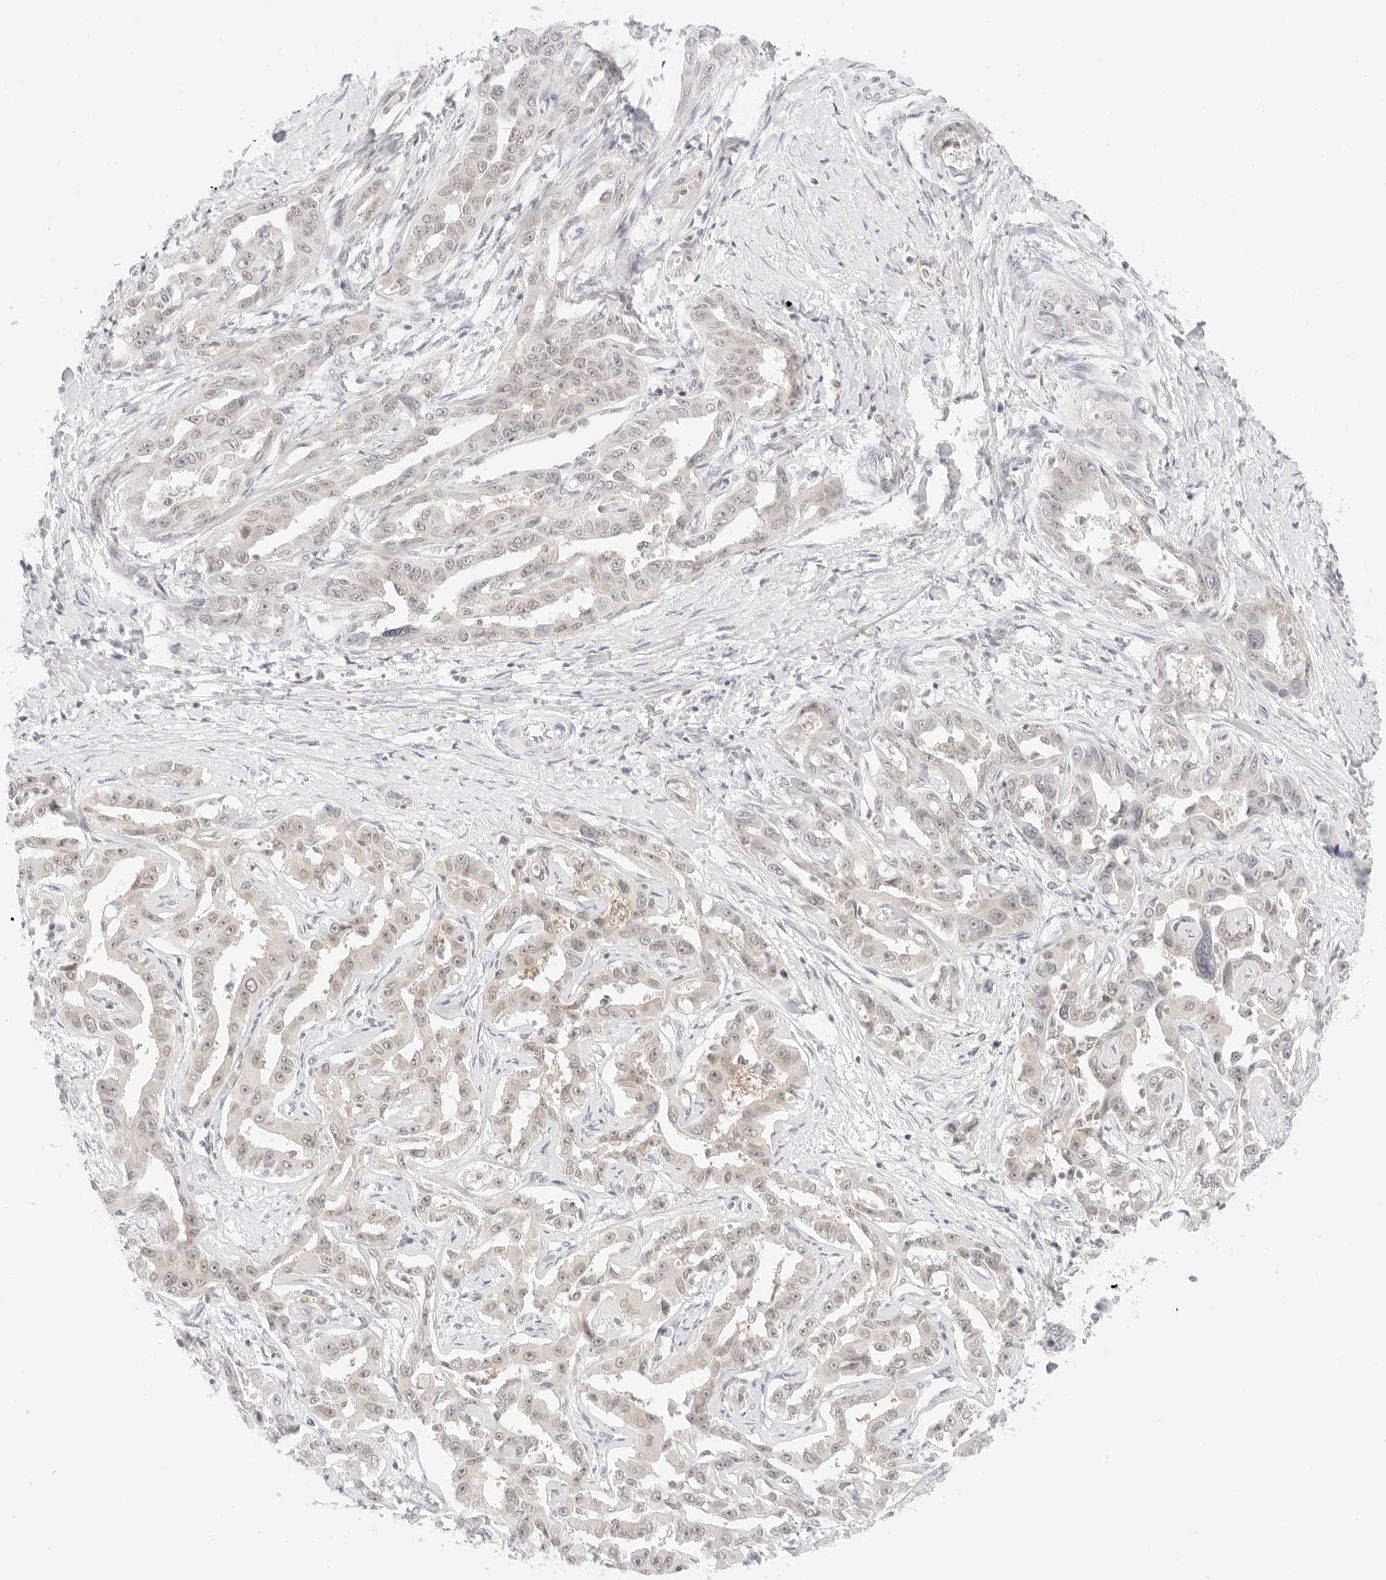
{"staining": {"intensity": "negative", "quantity": "none", "location": "none"}, "tissue": "liver cancer", "cell_type": "Tumor cells", "image_type": "cancer", "snomed": [{"axis": "morphology", "description": "Cholangiocarcinoma"}, {"axis": "topography", "description": "Liver"}], "caption": "Tumor cells show no significant protein positivity in liver cancer (cholangiocarcinoma). (DAB immunohistochemistry visualized using brightfield microscopy, high magnification).", "gene": "POLR3C", "patient": {"sex": "male", "age": 59}}